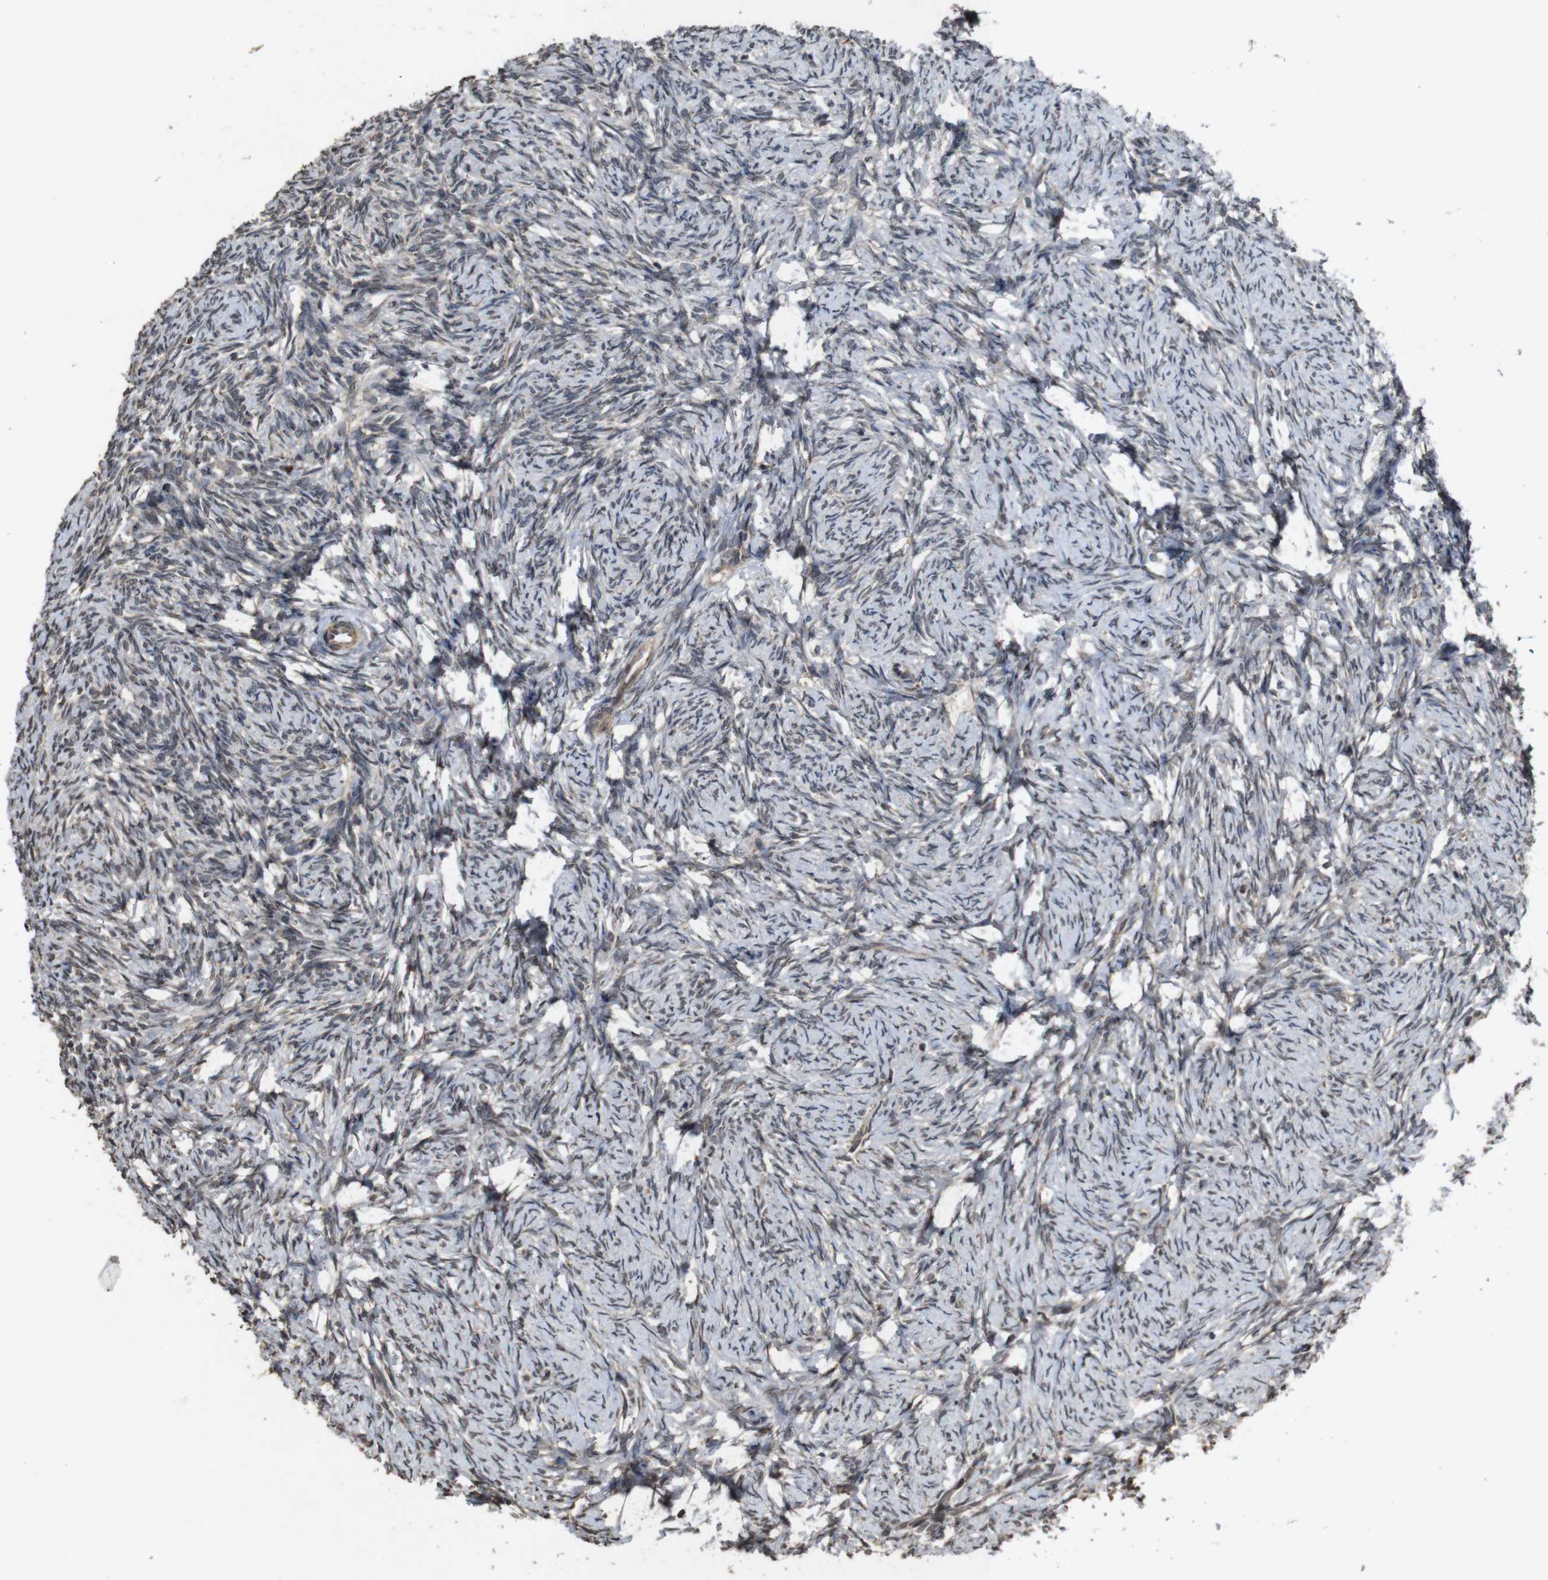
{"staining": {"intensity": "moderate", "quantity": ">75%", "location": "cytoplasmic/membranous"}, "tissue": "ovary", "cell_type": "Follicle cells", "image_type": "normal", "snomed": [{"axis": "morphology", "description": "Normal tissue, NOS"}, {"axis": "topography", "description": "Ovary"}], "caption": "This histopathology image reveals immunohistochemistry staining of normal ovary, with medium moderate cytoplasmic/membranous positivity in approximately >75% of follicle cells.", "gene": "SORL1", "patient": {"sex": "female", "age": 60}}